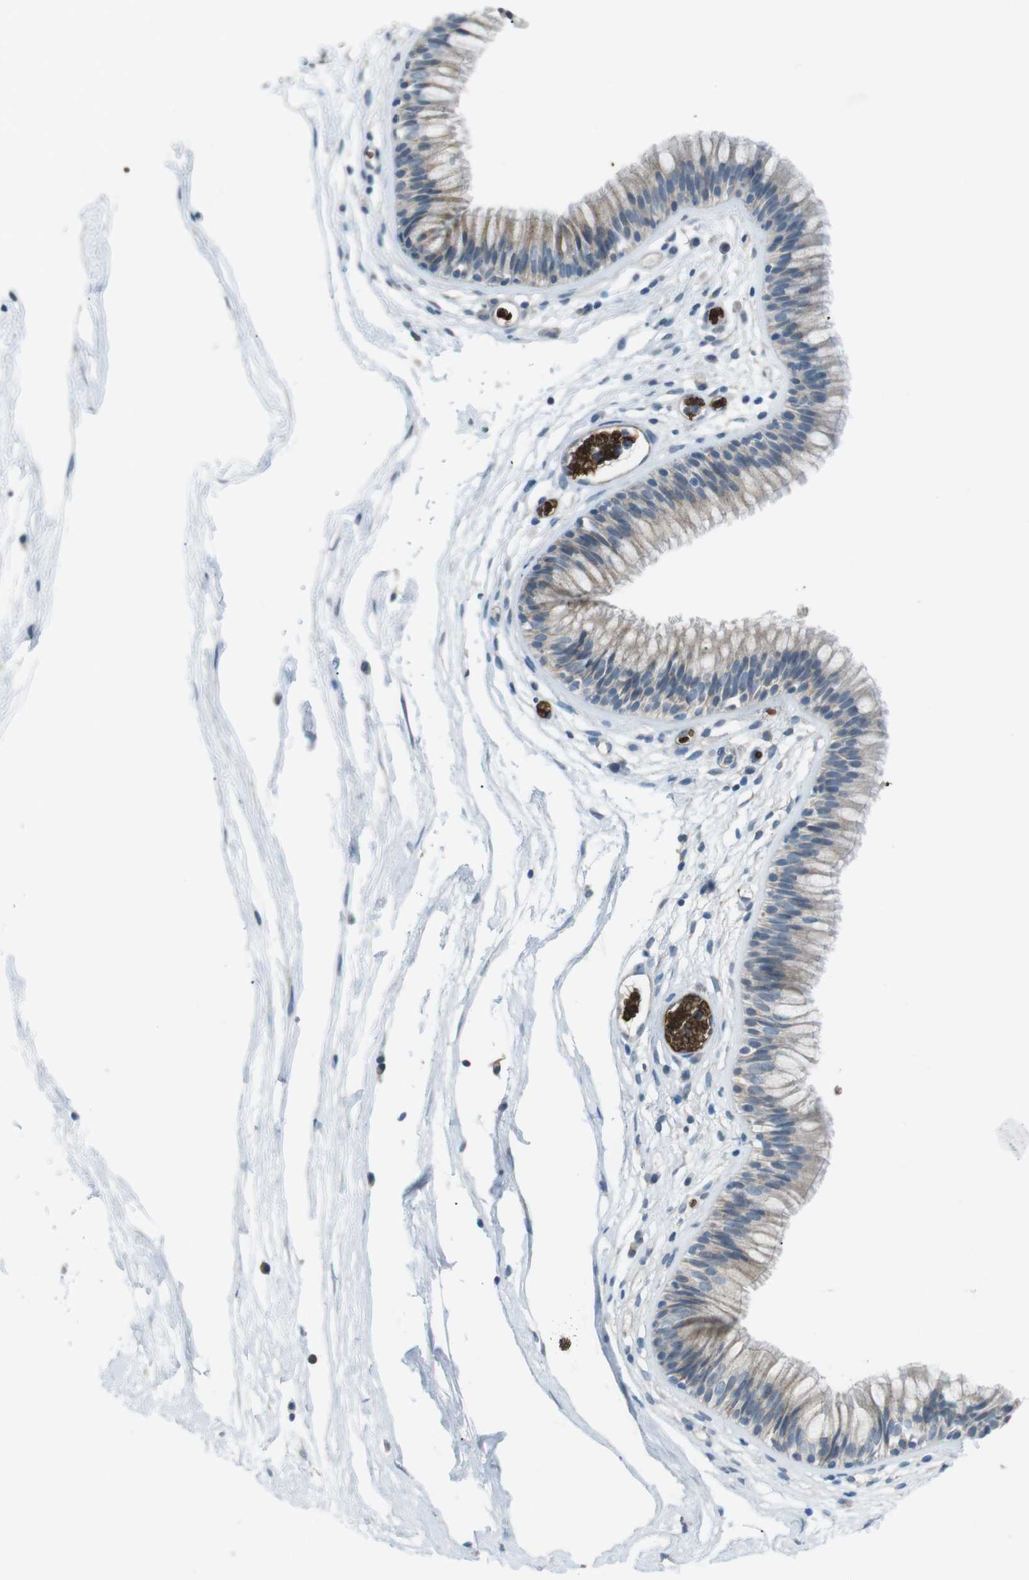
{"staining": {"intensity": "weak", "quantity": "25%-75%", "location": "cytoplasmic/membranous"}, "tissue": "nasopharynx", "cell_type": "Respiratory epithelial cells", "image_type": "normal", "snomed": [{"axis": "morphology", "description": "Normal tissue, NOS"}, {"axis": "morphology", "description": "Inflammation, NOS"}, {"axis": "topography", "description": "Nasopharynx"}], "caption": "This image reveals benign nasopharynx stained with IHC to label a protein in brown. The cytoplasmic/membranous of respiratory epithelial cells show weak positivity for the protein. Nuclei are counter-stained blue.", "gene": "SPTA1", "patient": {"sex": "male", "age": 48}}